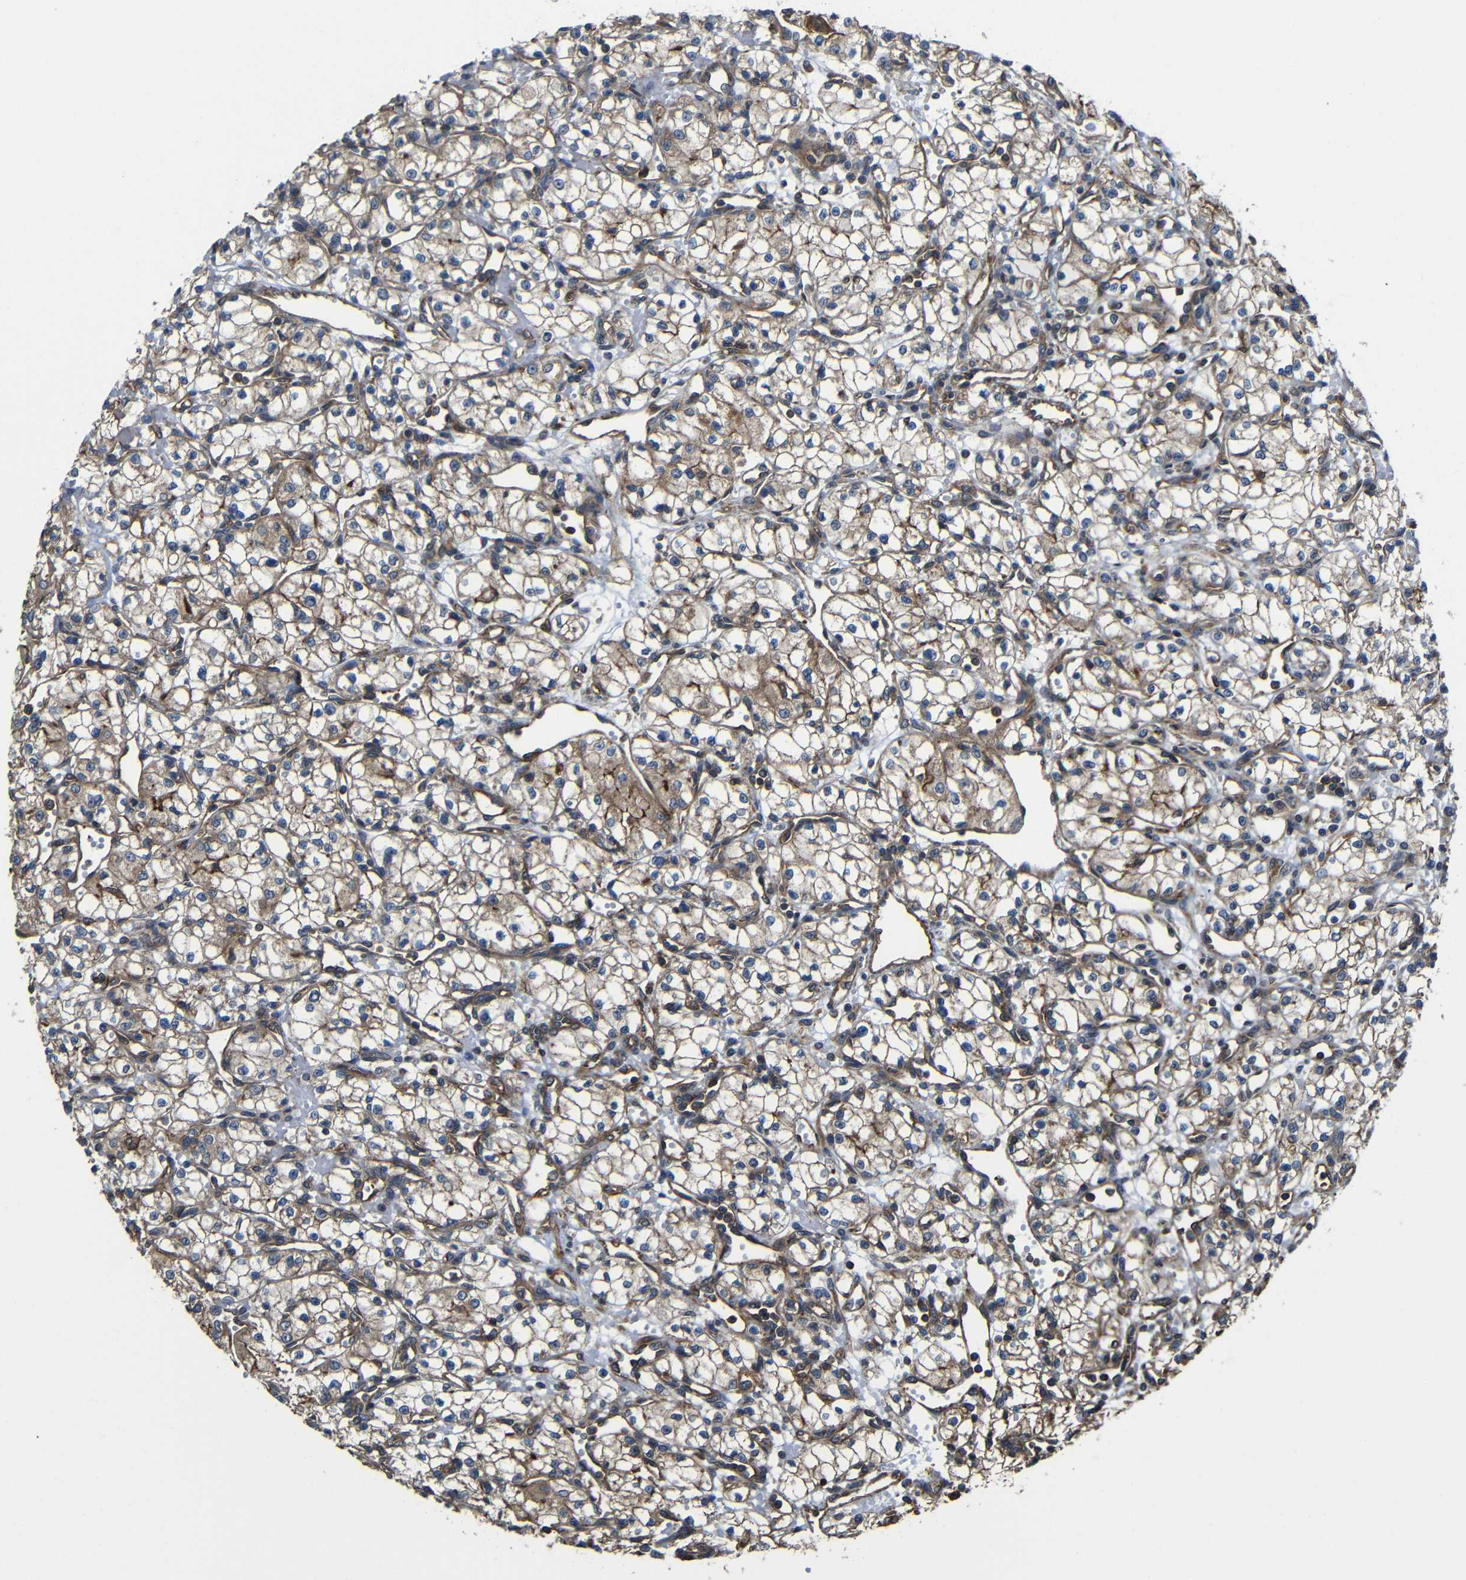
{"staining": {"intensity": "moderate", "quantity": ">75%", "location": "cytoplasmic/membranous"}, "tissue": "renal cancer", "cell_type": "Tumor cells", "image_type": "cancer", "snomed": [{"axis": "morphology", "description": "Normal tissue, NOS"}, {"axis": "morphology", "description": "Adenocarcinoma, NOS"}, {"axis": "topography", "description": "Kidney"}], "caption": "Immunohistochemistry photomicrograph of human renal cancer (adenocarcinoma) stained for a protein (brown), which exhibits medium levels of moderate cytoplasmic/membranous expression in approximately >75% of tumor cells.", "gene": "PTCH1", "patient": {"sex": "male", "age": 59}}